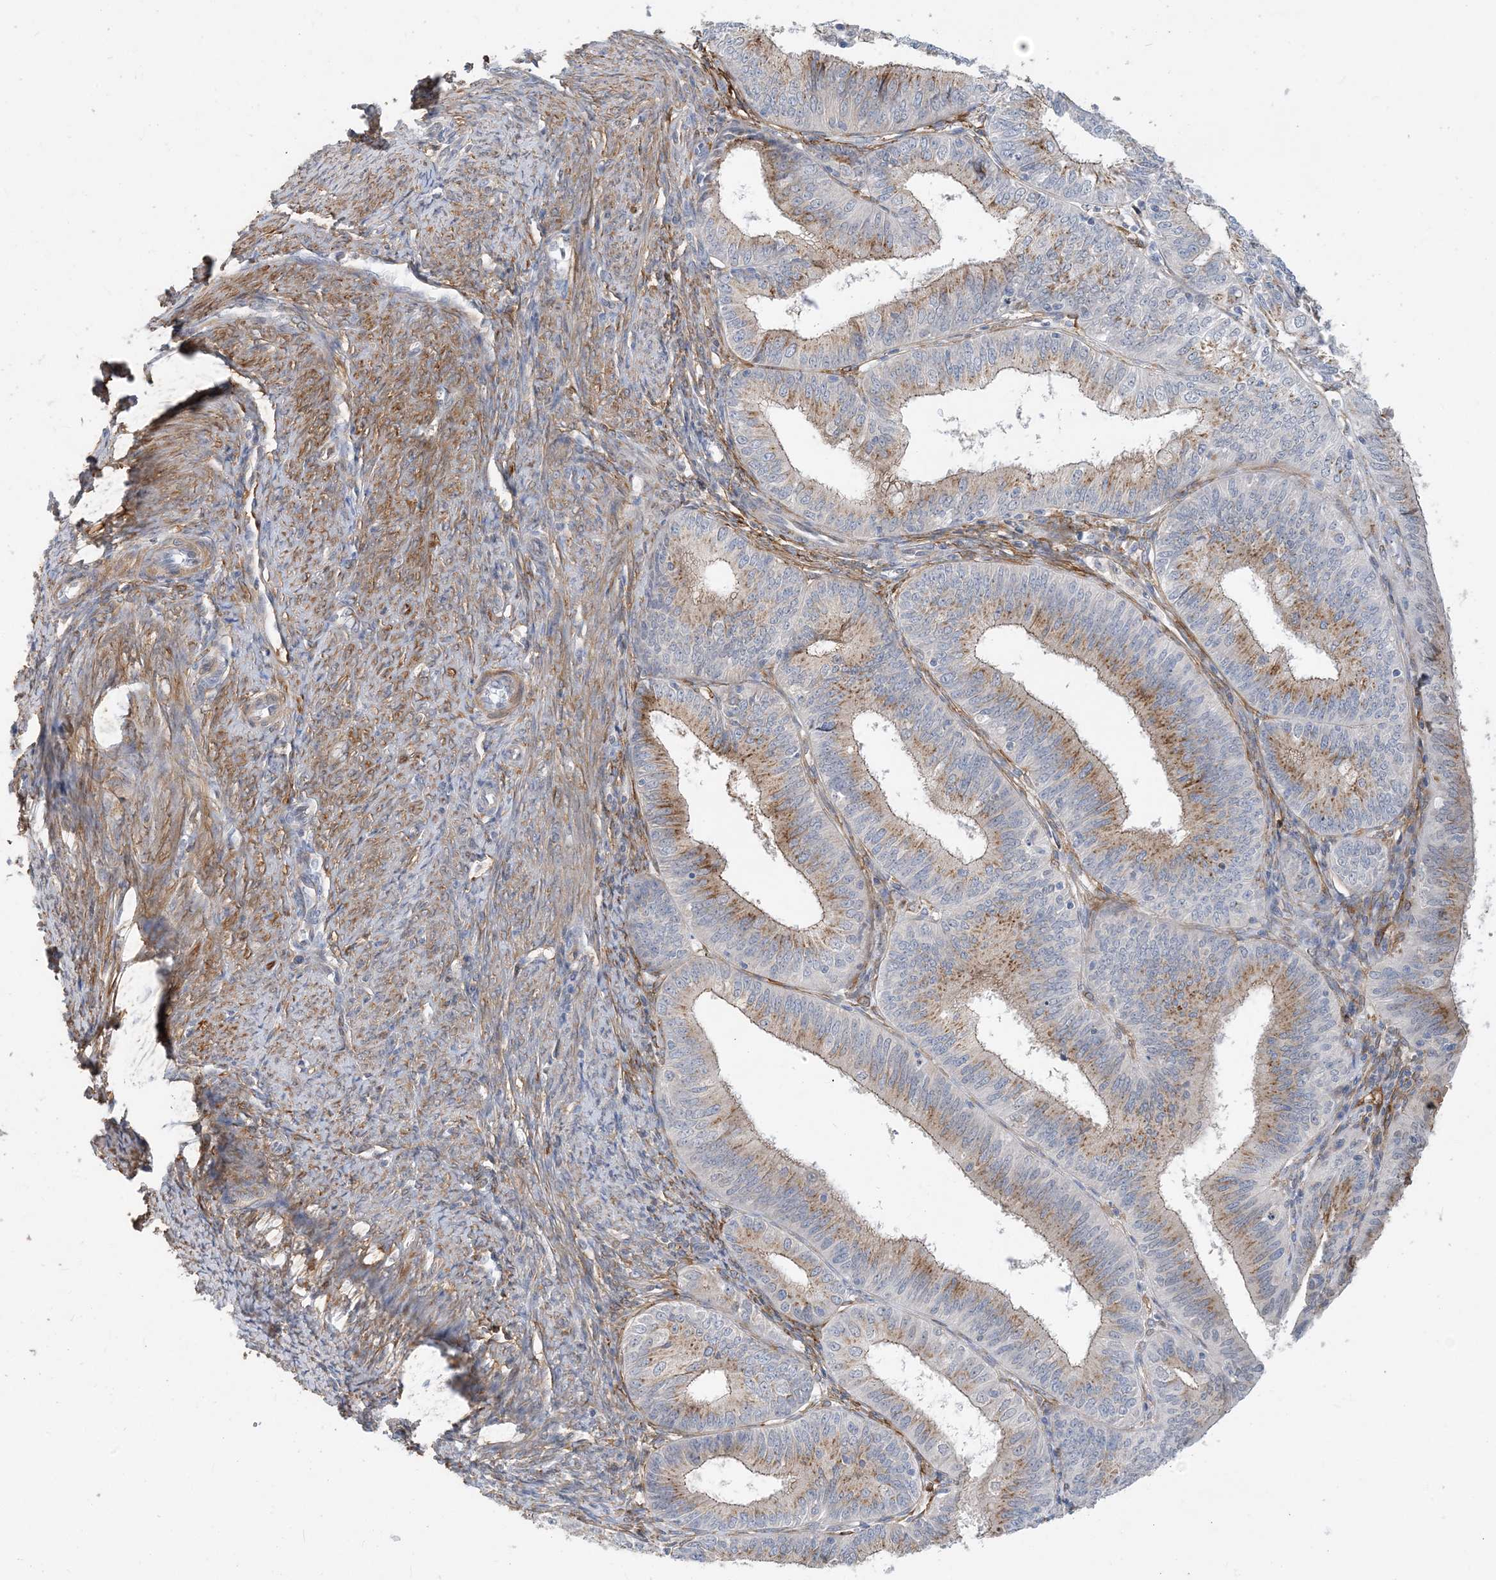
{"staining": {"intensity": "moderate", "quantity": ">75%", "location": "cytoplasmic/membranous"}, "tissue": "endometrial cancer", "cell_type": "Tumor cells", "image_type": "cancer", "snomed": [{"axis": "morphology", "description": "Adenocarcinoma, NOS"}, {"axis": "topography", "description": "Endometrium"}], "caption": "Immunohistochemistry (IHC) staining of endometrial adenocarcinoma, which demonstrates medium levels of moderate cytoplasmic/membranous expression in about >75% of tumor cells indicating moderate cytoplasmic/membranous protein staining. The staining was performed using DAB (3,3'-diaminobenzidine) (brown) for protein detection and nuclei were counterstained in hematoxylin (blue).", "gene": "EIF2A", "patient": {"sex": "female", "age": 51}}